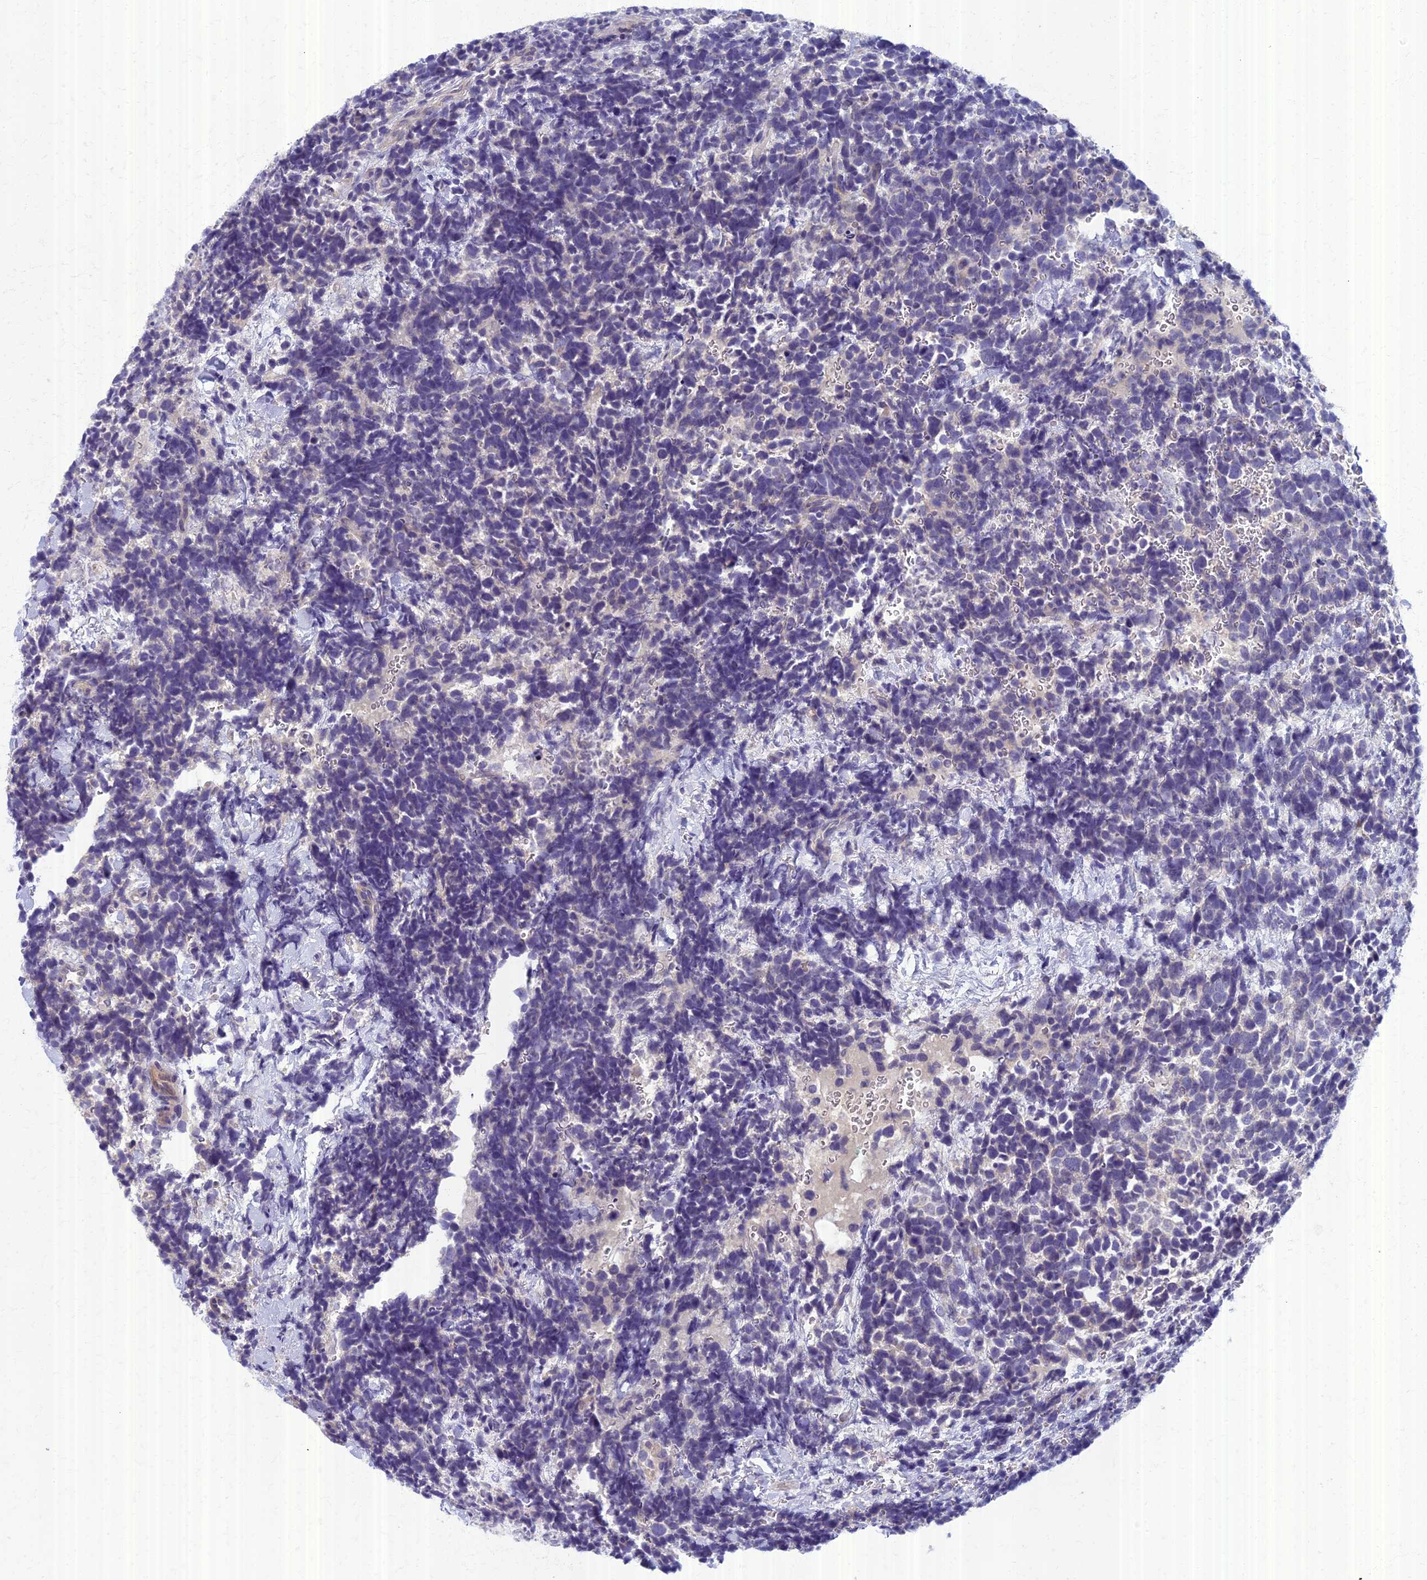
{"staining": {"intensity": "negative", "quantity": "none", "location": "none"}, "tissue": "urothelial cancer", "cell_type": "Tumor cells", "image_type": "cancer", "snomed": [{"axis": "morphology", "description": "Urothelial carcinoma, High grade"}, {"axis": "topography", "description": "Urinary bladder"}], "caption": "DAB (3,3'-diaminobenzidine) immunohistochemical staining of high-grade urothelial carcinoma exhibits no significant positivity in tumor cells.", "gene": "AP4E1", "patient": {"sex": "female", "age": 82}}